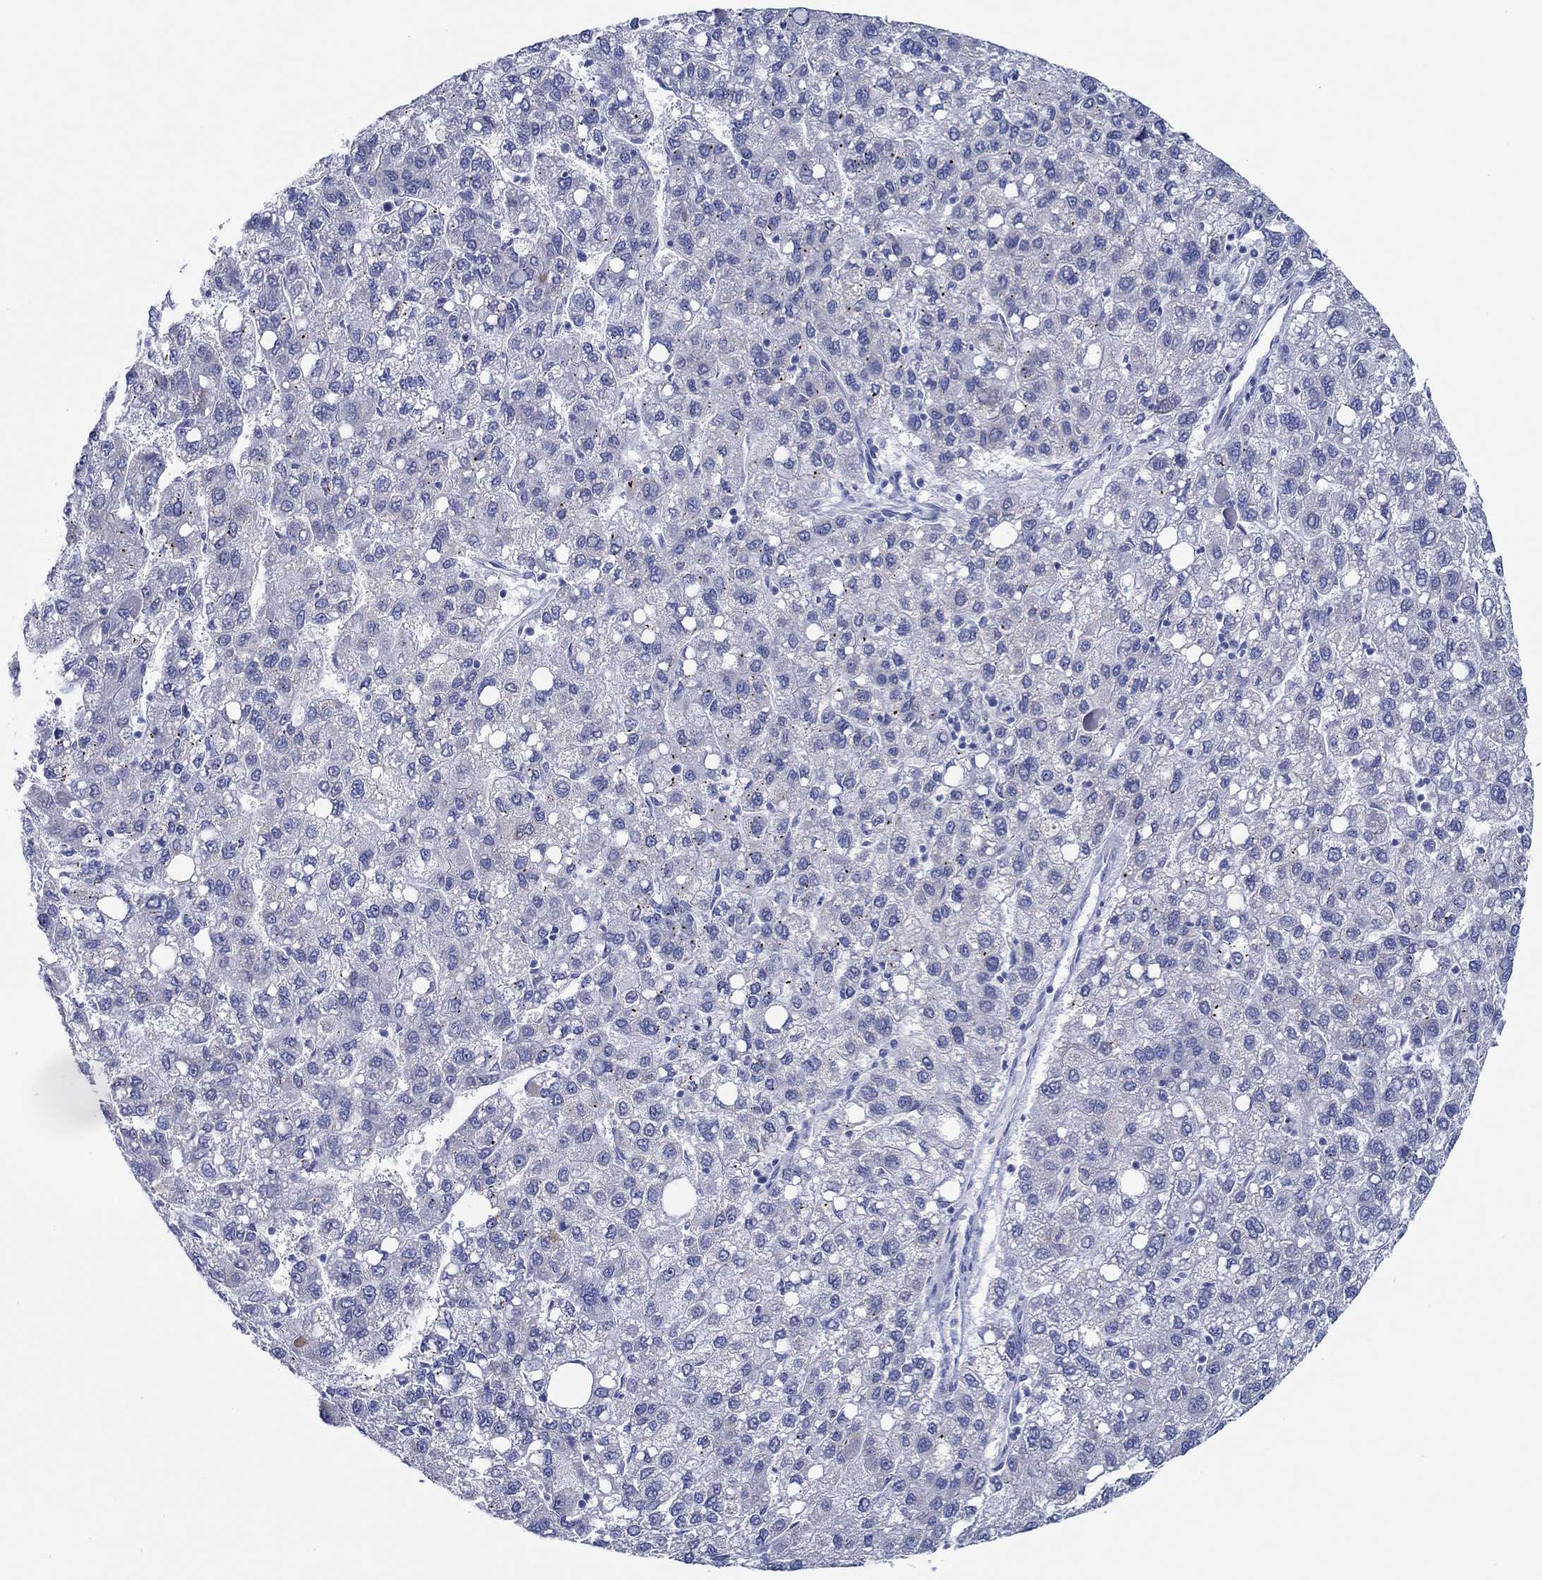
{"staining": {"intensity": "negative", "quantity": "none", "location": "none"}, "tissue": "liver cancer", "cell_type": "Tumor cells", "image_type": "cancer", "snomed": [{"axis": "morphology", "description": "Carcinoma, Hepatocellular, NOS"}, {"axis": "topography", "description": "Liver"}], "caption": "Hepatocellular carcinoma (liver) was stained to show a protein in brown. There is no significant staining in tumor cells.", "gene": "IGFBP6", "patient": {"sex": "female", "age": 82}}